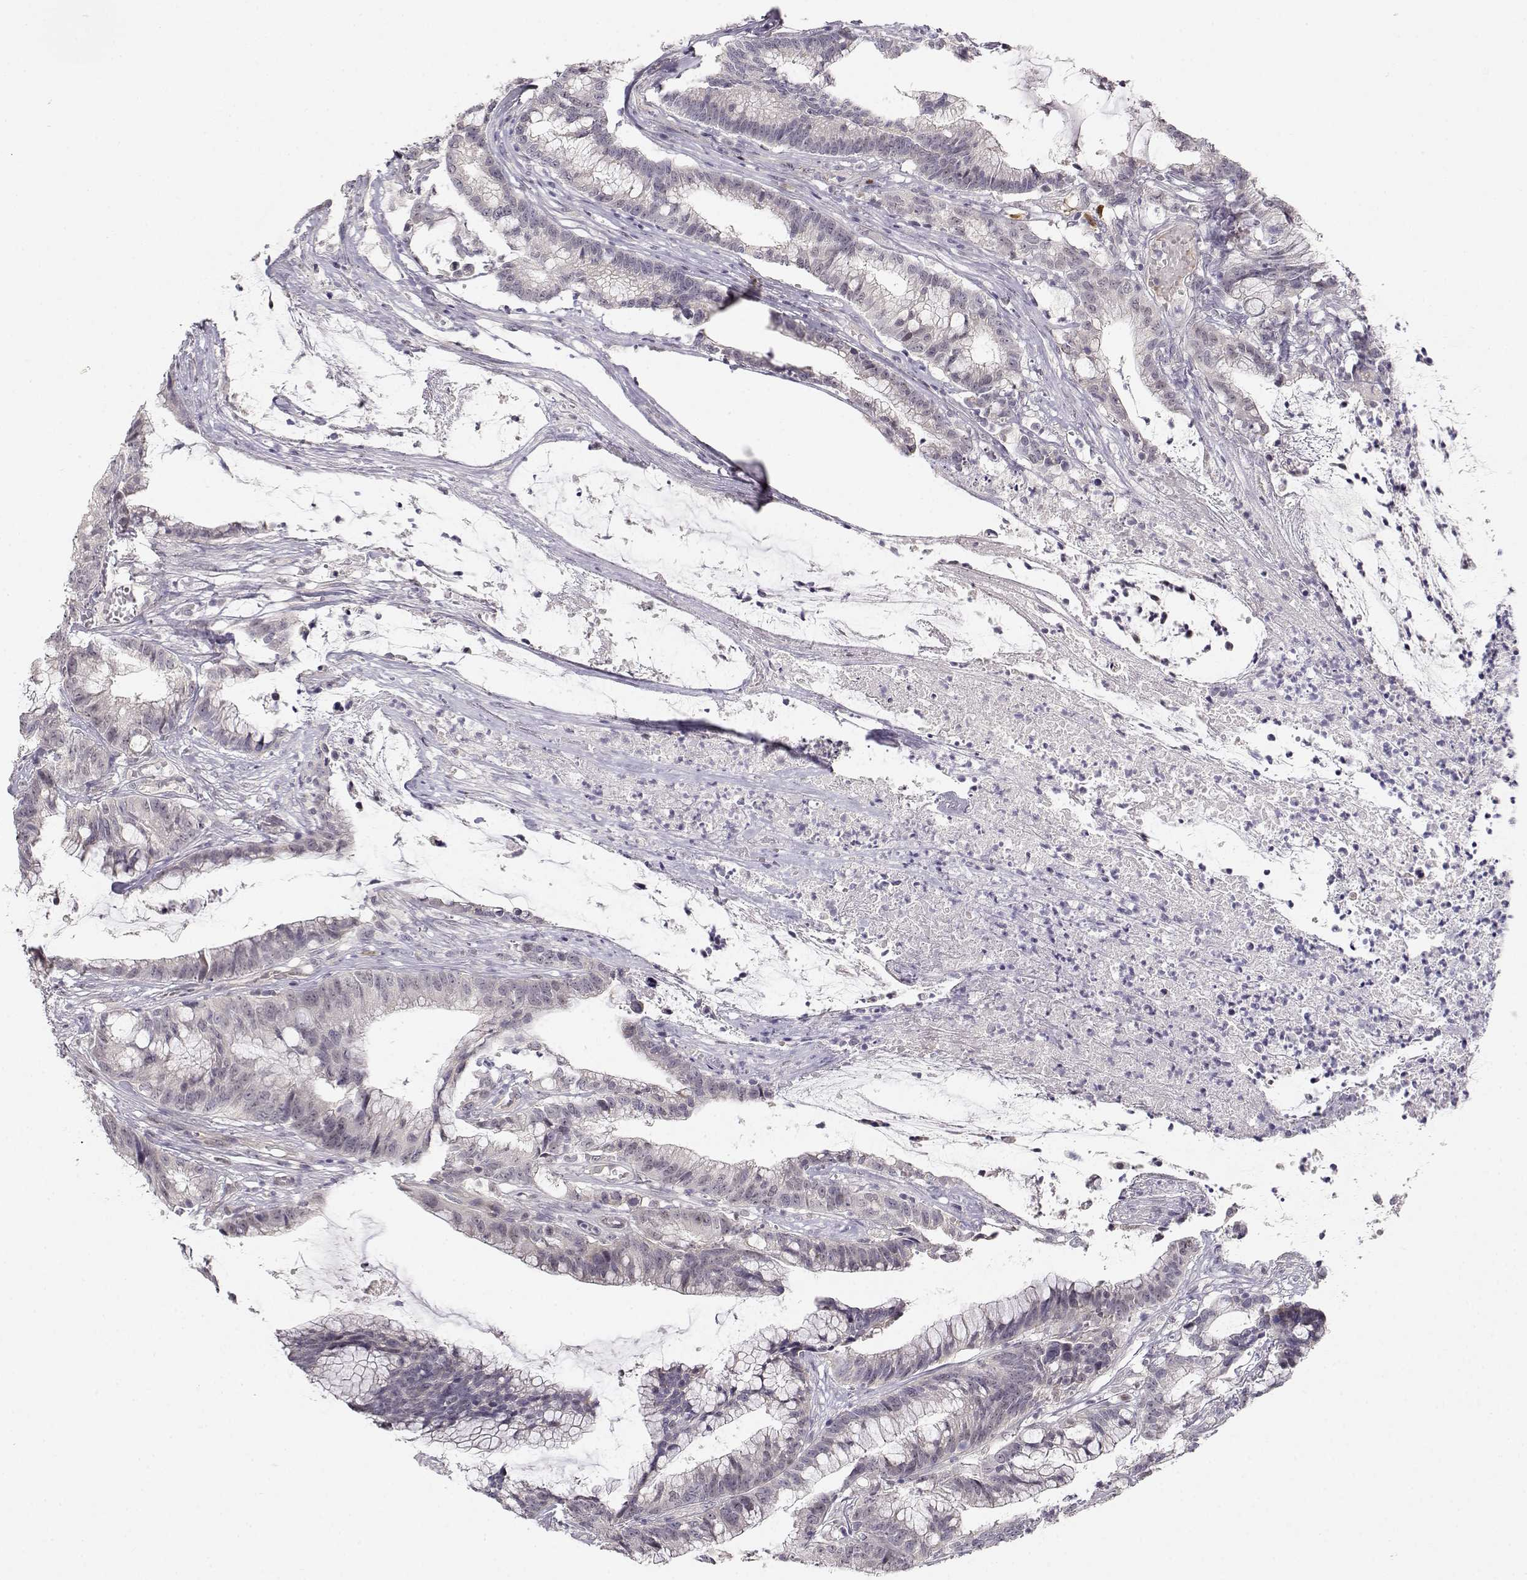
{"staining": {"intensity": "negative", "quantity": "none", "location": "none"}, "tissue": "colorectal cancer", "cell_type": "Tumor cells", "image_type": "cancer", "snomed": [{"axis": "morphology", "description": "Adenocarcinoma, NOS"}, {"axis": "topography", "description": "Colon"}], "caption": "DAB (3,3'-diaminobenzidine) immunohistochemical staining of adenocarcinoma (colorectal) demonstrates no significant positivity in tumor cells. (DAB immunohistochemistry (IHC), high magnification).", "gene": "EAF2", "patient": {"sex": "female", "age": 78}}